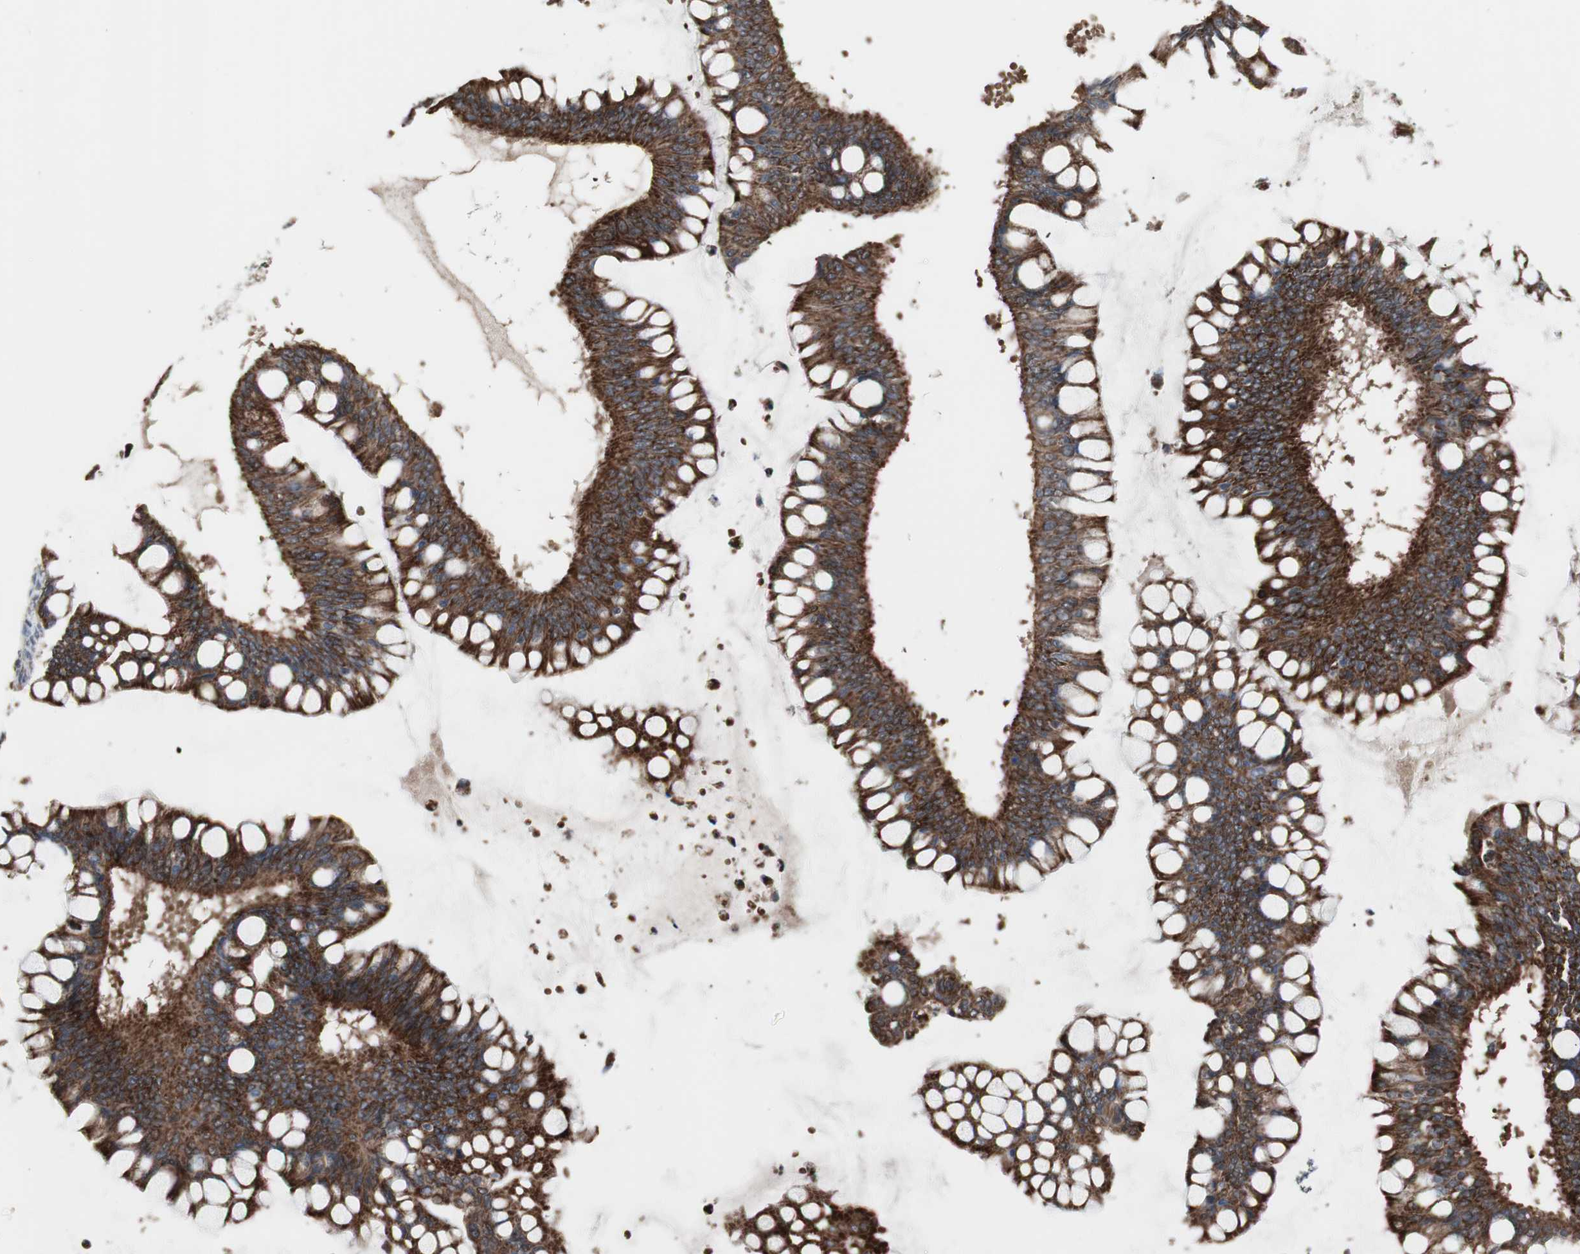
{"staining": {"intensity": "strong", "quantity": ">75%", "location": "cytoplasmic/membranous"}, "tissue": "ovarian cancer", "cell_type": "Tumor cells", "image_type": "cancer", "snomed": [{"axis": "morphology", "description": "Cystadenocarcinoma, mucinous, NOS"}, {"axis": "topography", "description": "Ovary"}], "caption": "A histopathology image showing strong cytoplasmic/membranous staining in about >75% of tumor cells in ovarian cancer (mucinous cystadenocarcinoma), as visualized by brown immunohistochemical staining.", "gene": "CPT1A", "patient": {"sex": "female", "age": 73}}